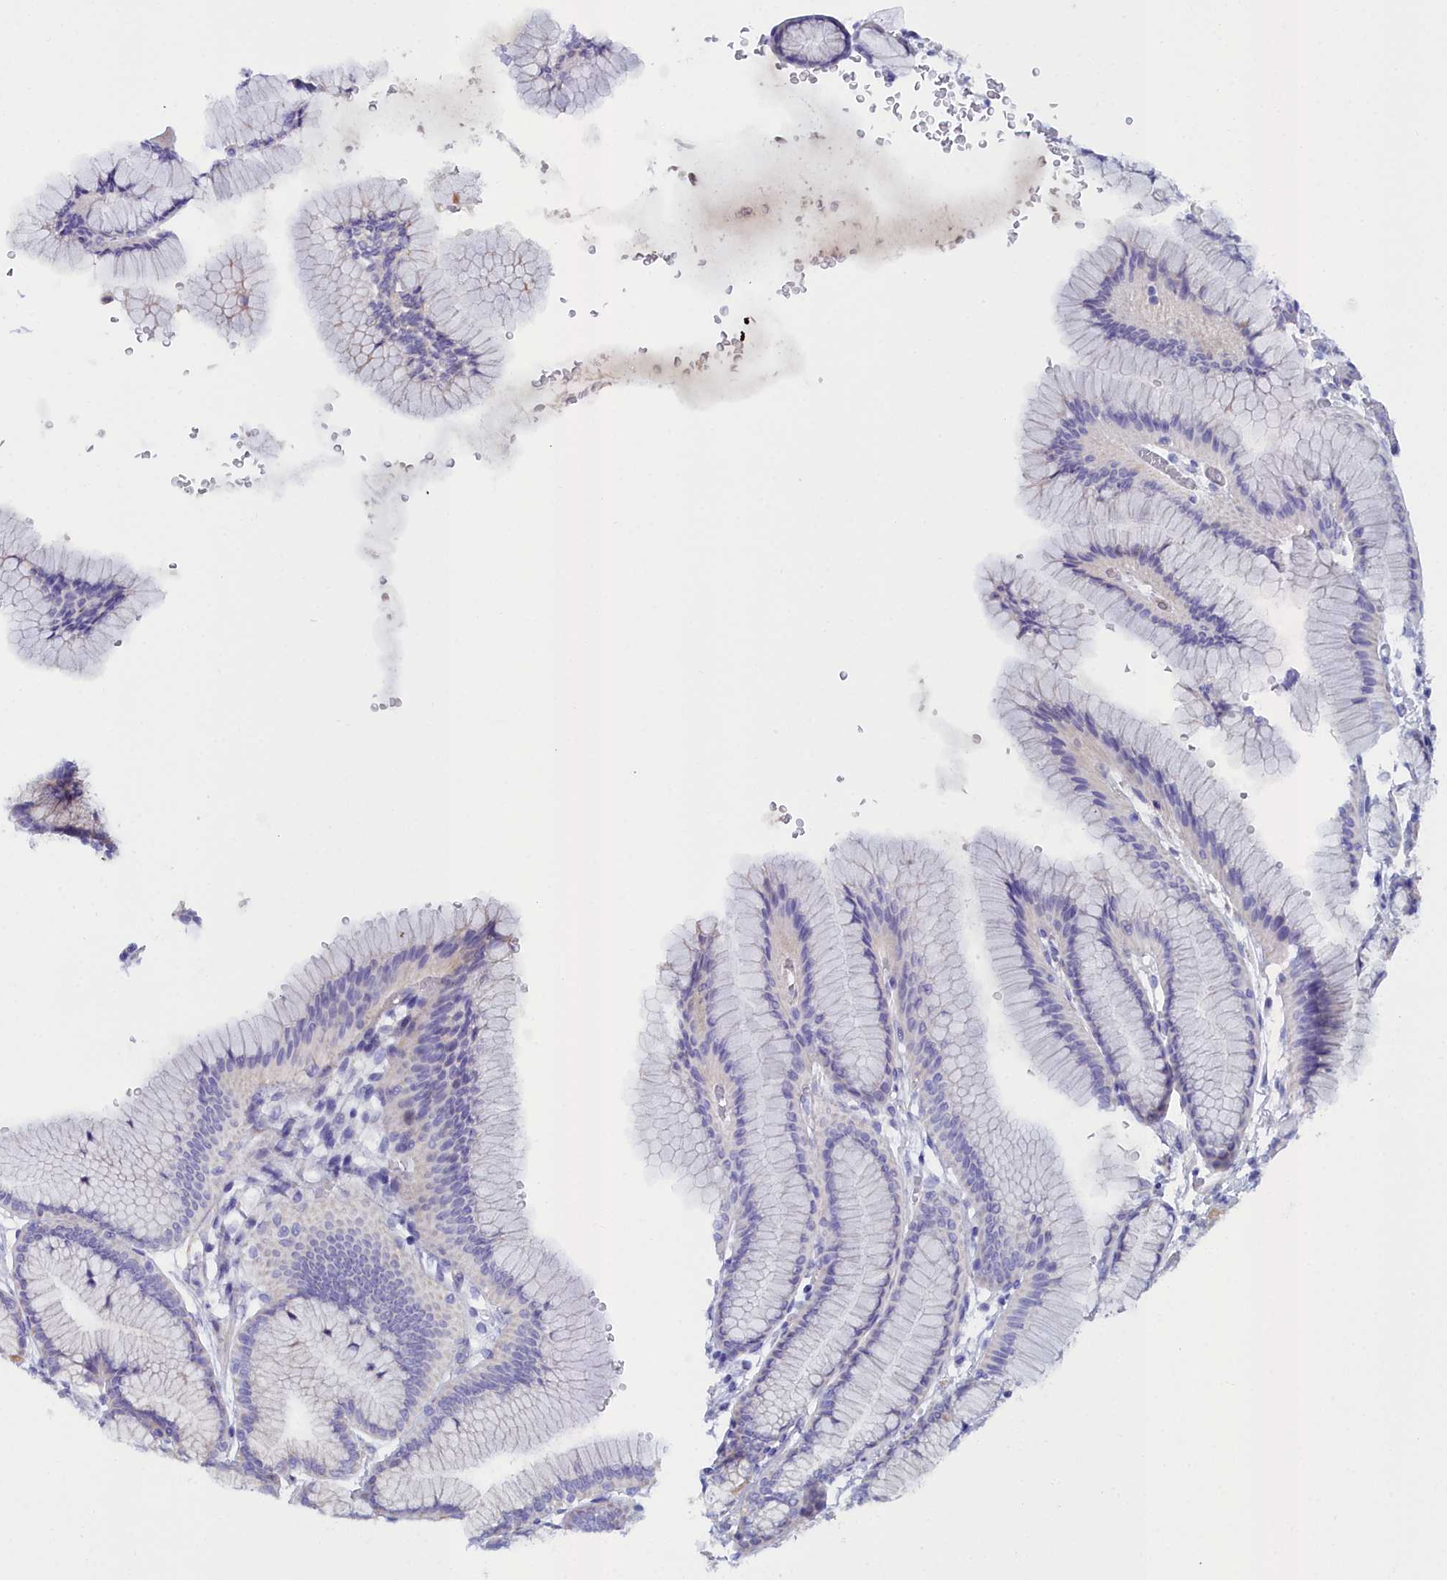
{"staining": {"intensity": "negative", "quantity": "none", "location": "none"}, "tissue": "stomach", "cell_type": "Glandular cells", "image_type": "normal", "snomed": [{"axis": "morphology", "description": "Normal tissue, NOS"}, {"axis": "morphology", "description": "Adenocarcinoma, NOS"}, {"axis": "morphology", "description": "Adenocarcinoma, High grade"}, {"axis": "topography", "description": "Stomach, upper"}, {"axis": "topography", "description": "Stomach"}], "caption": "This is an IHC micrograph of benign stomach. There is no expression in glandular cells.", "gene": "SLC49A3", "patient": {"sex": "female", "age": 65}}